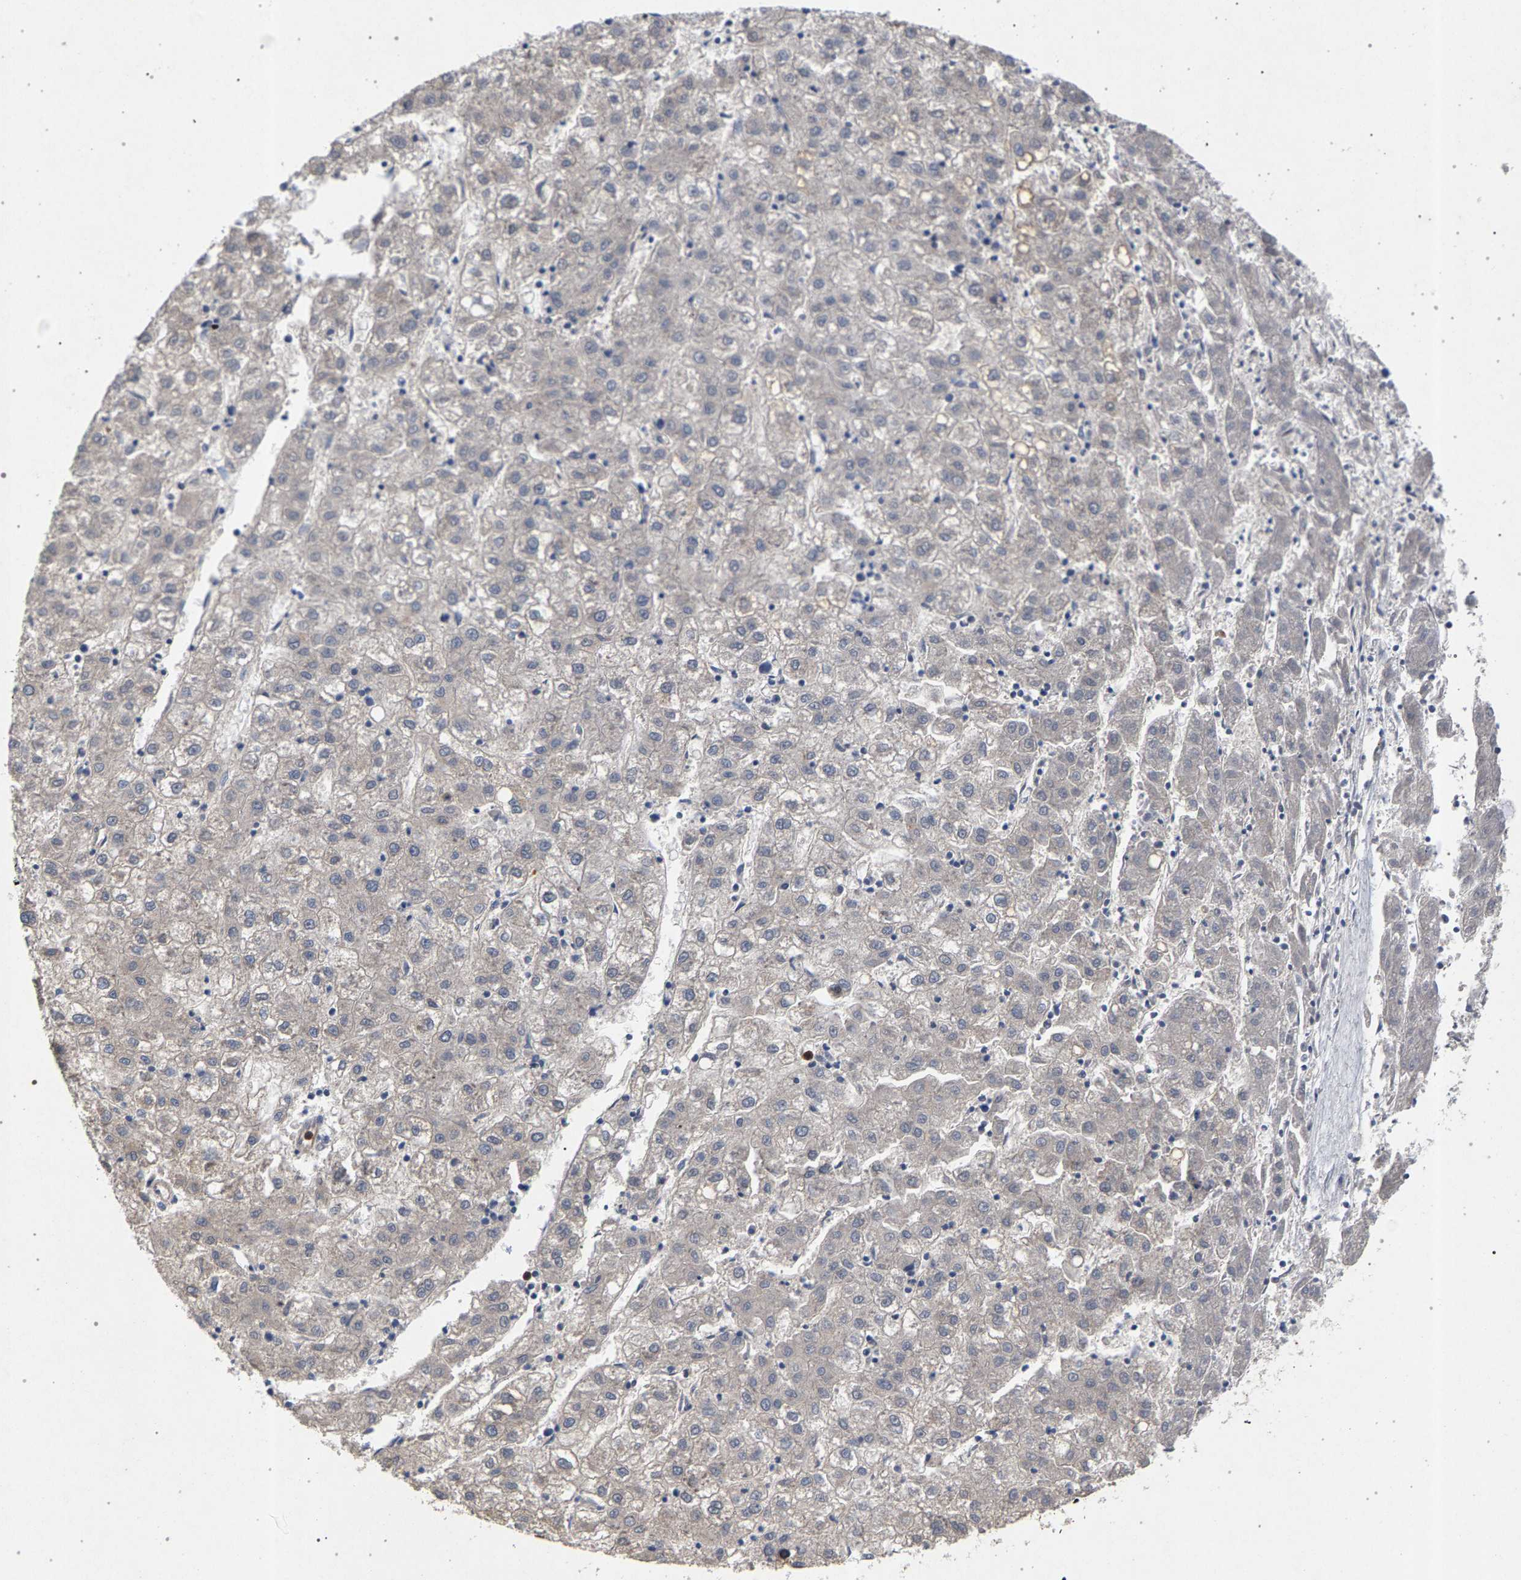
{"staining": {"intensity": "negative", "quantity": "none", "location": "none"}, "tissue": "liver cancer", "cell_type": "Tumor cells", "image_type": "cancer", "snomed": [{"axis": "morphology", "description": "Carcinoma, Hepatocellular, NOS"}, {"axis": "topography", "description": "Liver"}], "caption": "Immunohistochemistry histopathology image of liver cancer (hepatocellular carcinoma) stained for a protein (brown), which exhibits no expression in tumor cells. (Immunohistochemistry, brightfield microscopy, high magnification).", "gene": "MAMDC2", "patient": {"sex": "male", "age": 72}}